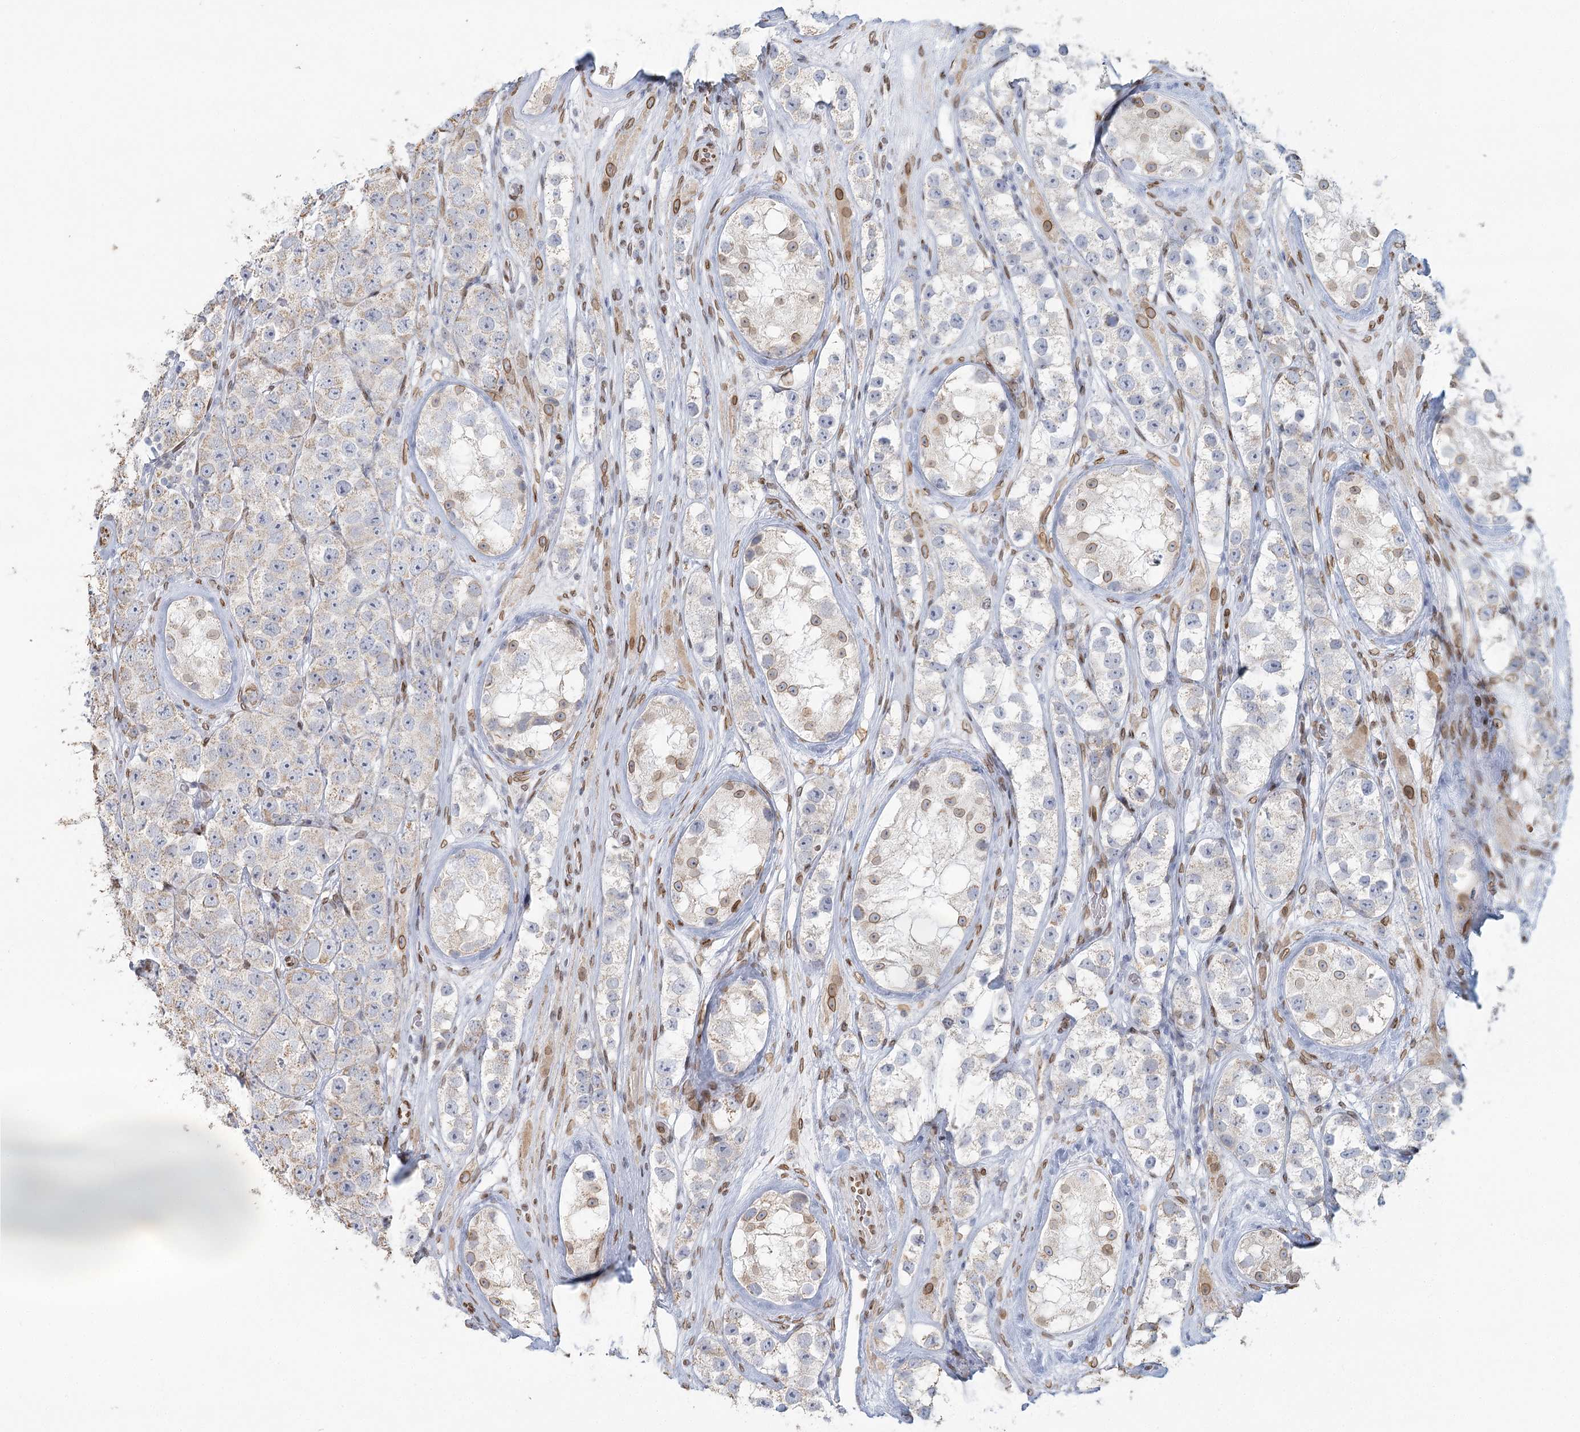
{"staining": {"intensity": "negative", "quantity": "none", "location": "none"}, "tissue": "testis cancer", "cell_type": "Tumor cells", "image_type": "cancer", "snomed": [{"axis": "morphology", "description": "Seminoma, NOS"}, {"axis": "topography", "description": "Testis"}], "caption": "The micrograph reveals no significant expression in tumor cells of testis cancer (seminoma).", "gene": "VWA5A", "patient": {"sex": "male", "age": 28}}